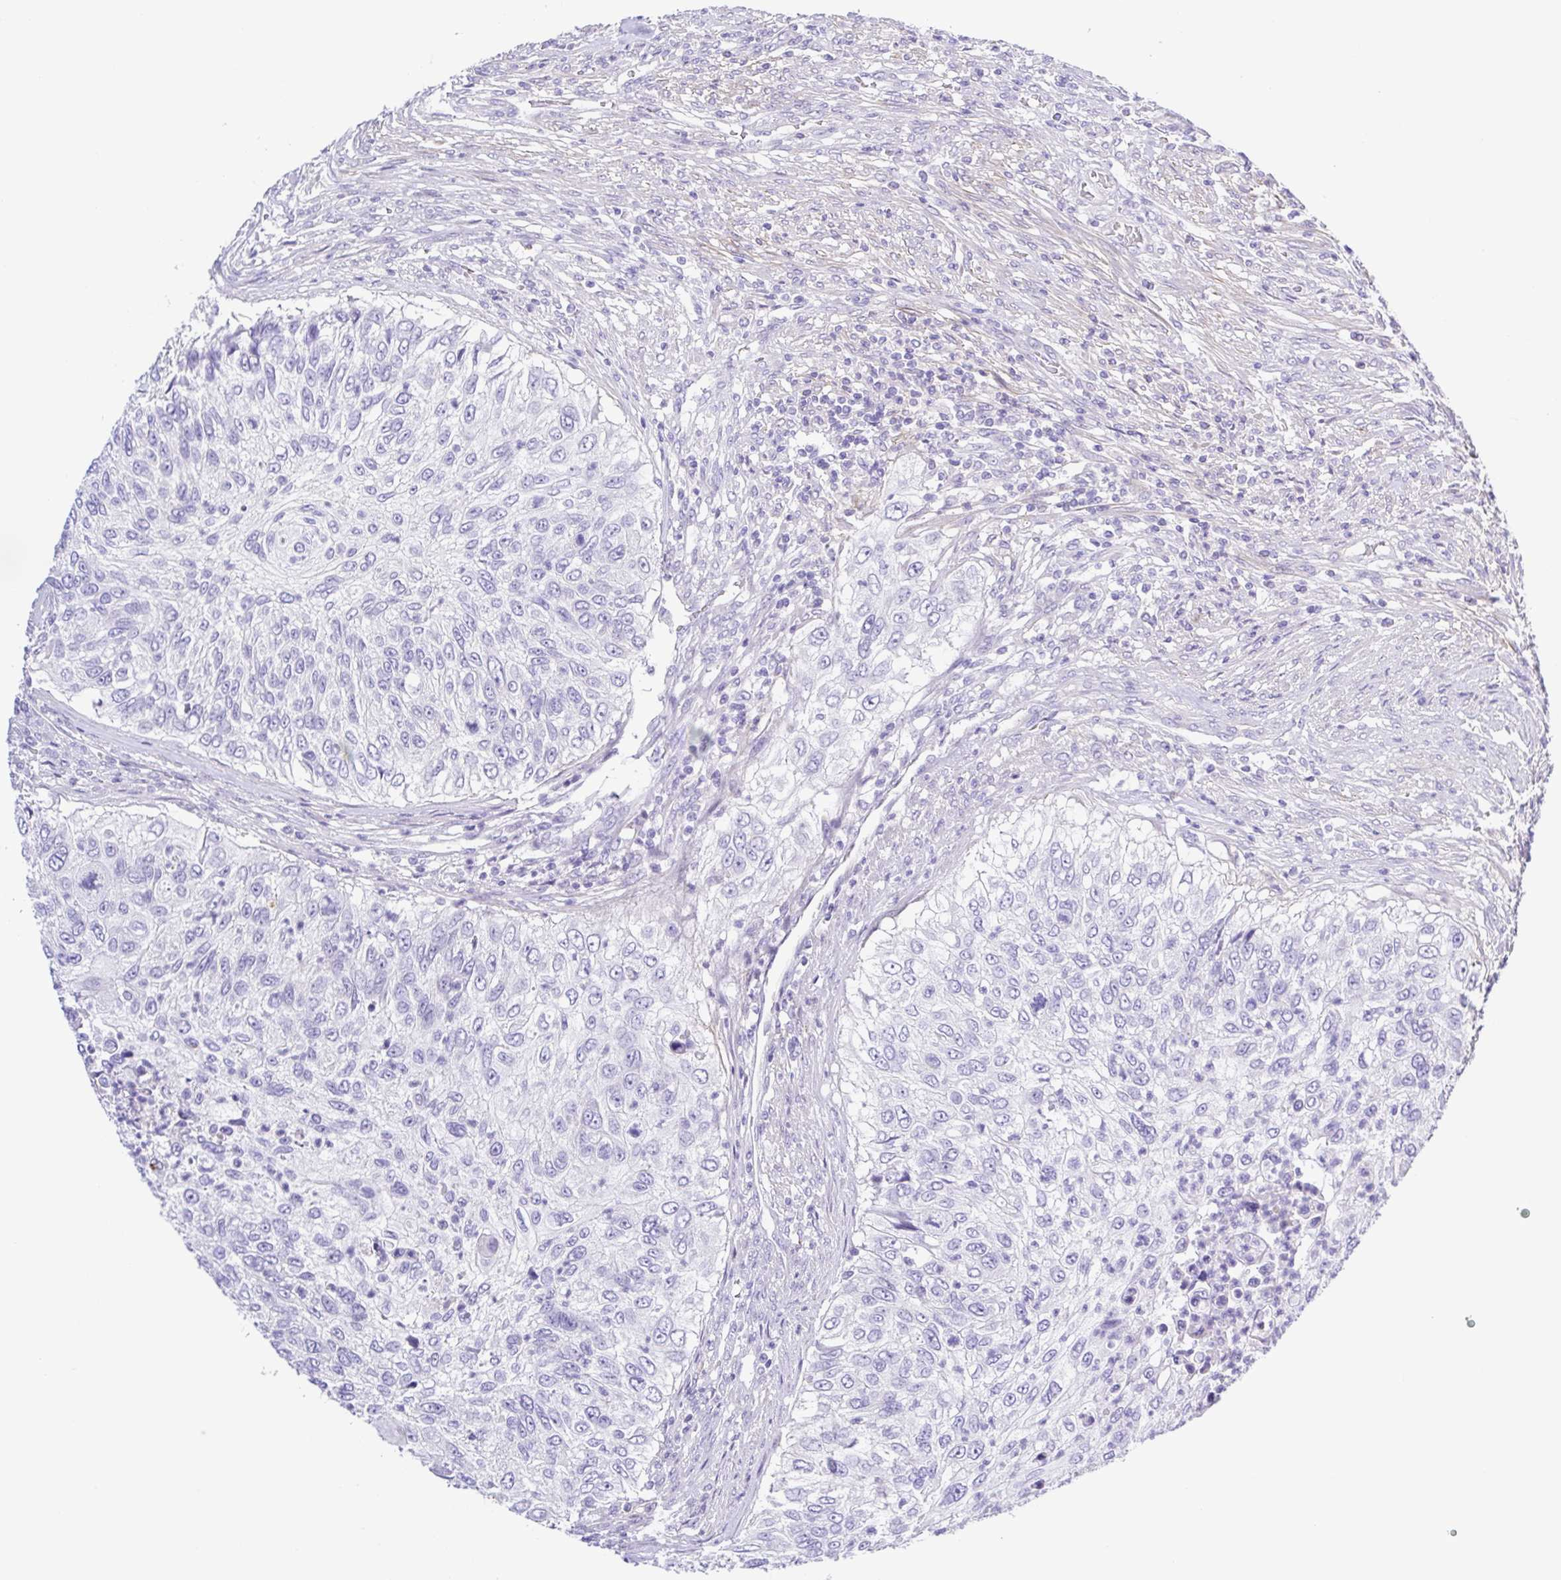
{"staining": {"intensity": "negative", "quantity": "none", "location": "none"}, "tissue": "urothelial cancer", "cell_type": "Tumor cells", "image_type": "cancer", "snomed": [{"axis": "morphology", "description": "Urothelial carcinoma, High grade"}, {"axis": "topography", "description": "Urinary bladder"}], "caption": "DAB immunohistochemical staining of urothelial cancer displays no significant positivity in tumor cells.", "gene": "GABBR2", "patient": {"sex": "female", "age": 60}}